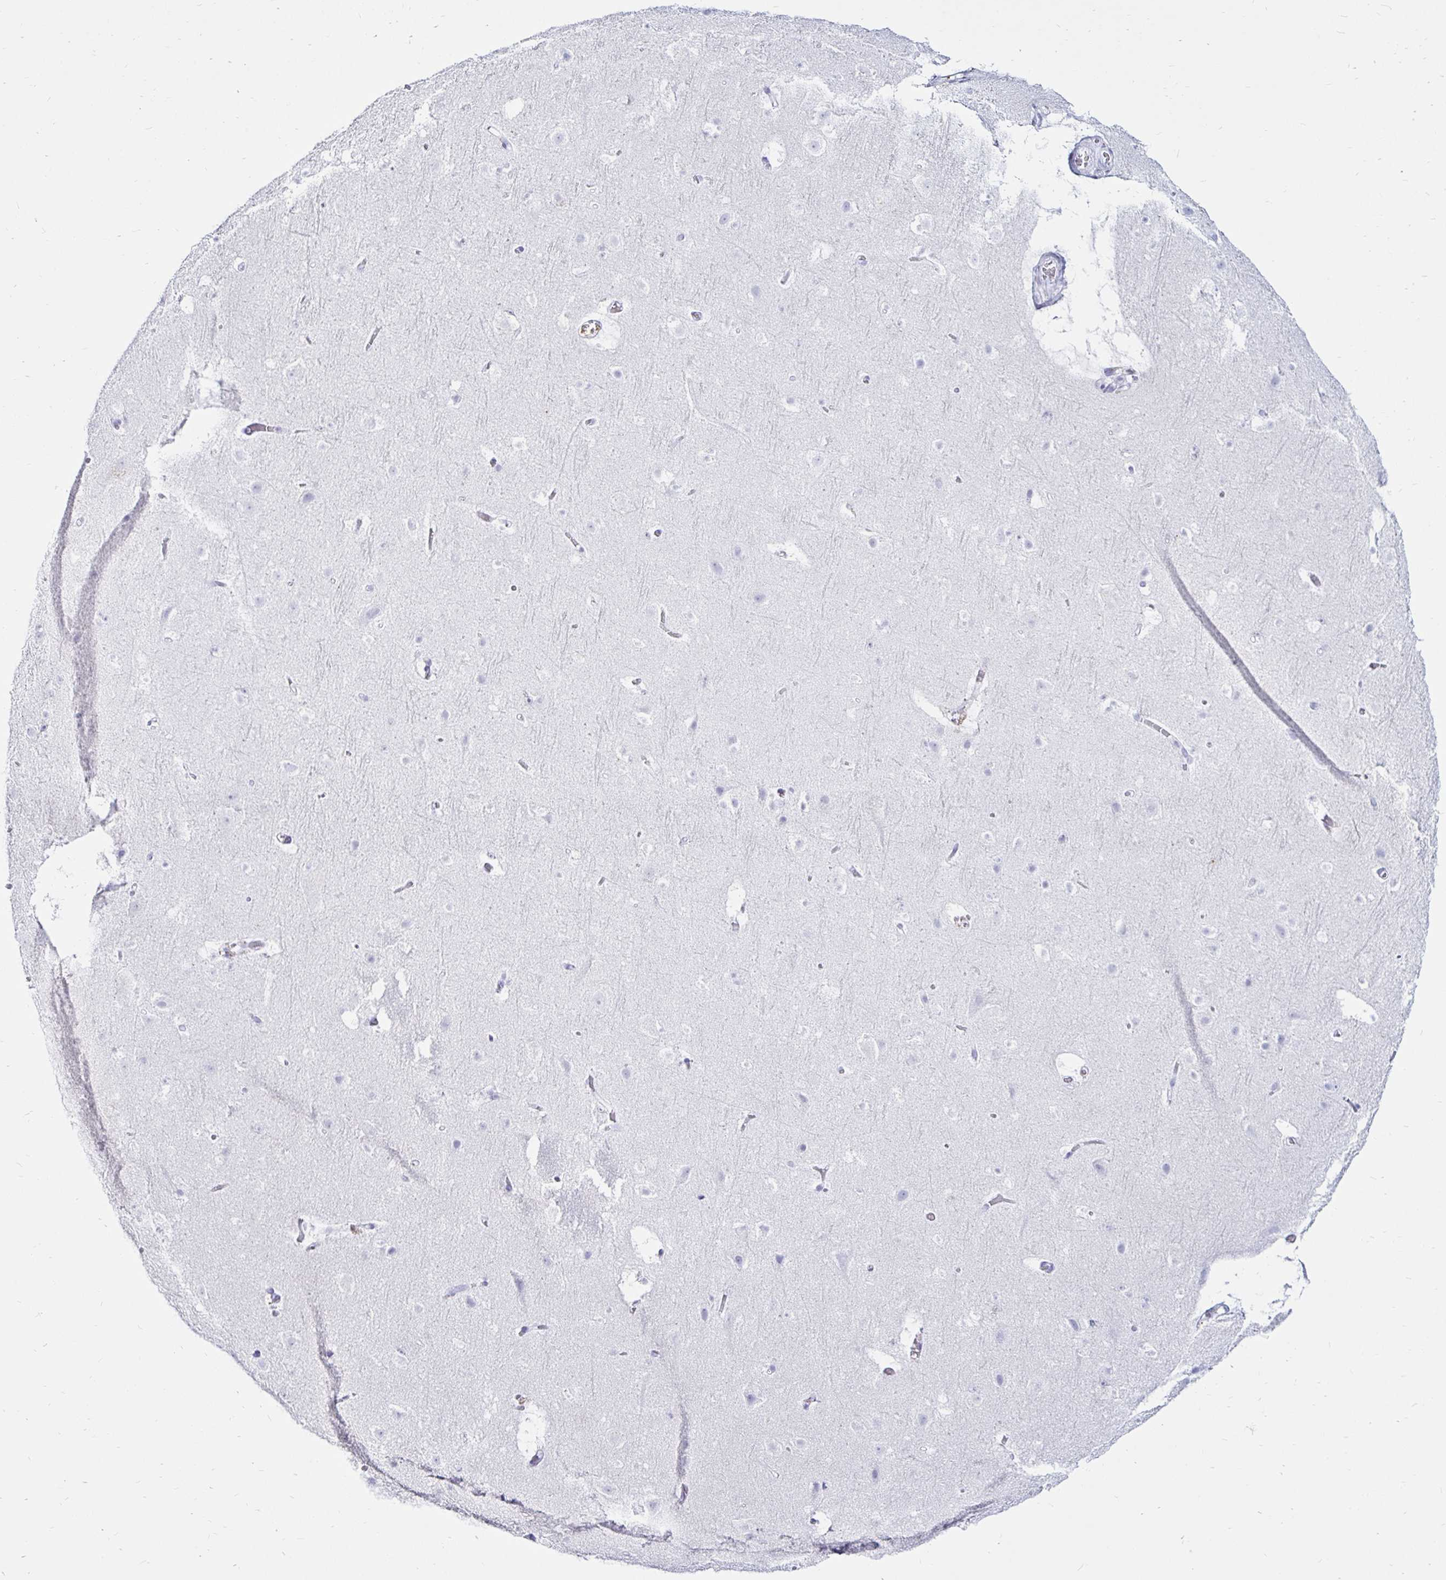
{"staining": {"intensity": "negative", "quantity": "none", "location": "none"}, "tissue": "cerebral cortex", "cell_type": "Endothelial cells", "image_type": "normal", "snomed": [{"axis": "morphology", "description": "Normal tissue, NOS"}, {"axis": "topography", "description": "Cerebral cortex"}], "caption": "IHC image of benign cerebral cortex stained for a protein (brown), which demonstrates no staining in endothelial cells. (DAB (3,3'-diaminobenzidine) IHC with hematoxylin counter stain).", "gene": "TIMP1", "patient": {"sex": "female", "age": 42}}